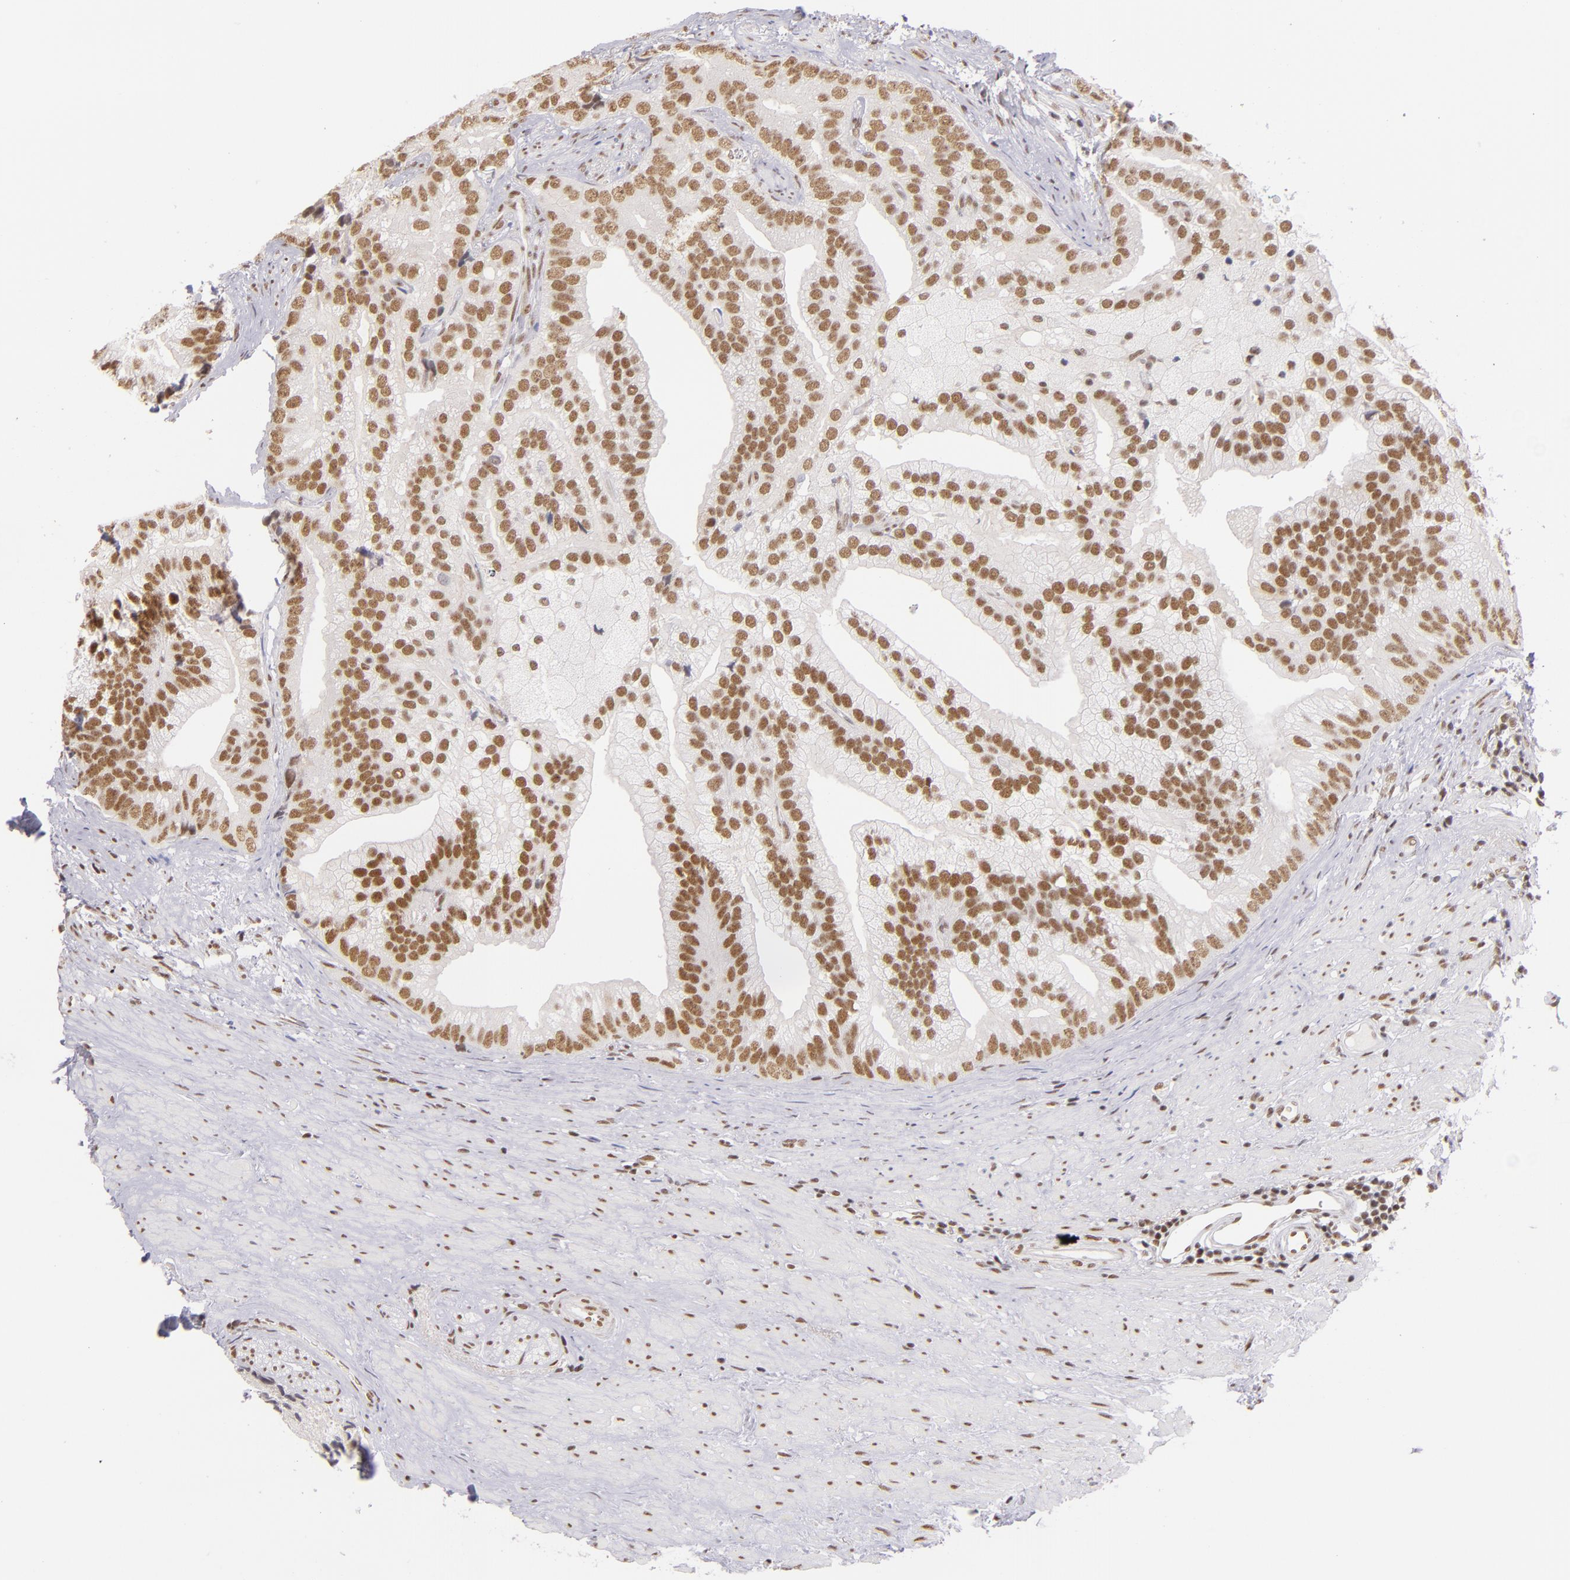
{"staining": {"intensity": "moderate", "quantity": ">75%", "location": "nuclear"}, "tissue": "prostate cancer", "cell_type": "Tumor cells", "image_type": "cancer", "snomed": [{"axis": "morphology", "description": "Adenocarcinoma, Low grade"}, {"axis": "topography", "description": "Prostate"}], "caption": "Human prostate adenocarcinoma (low-grade) stained for a protein (brown) shows moderate nuclear positive positivity in about >75% of tumor cells.", "gene": "ZNF148", "patient": {"sex": "male", "age": 71}}